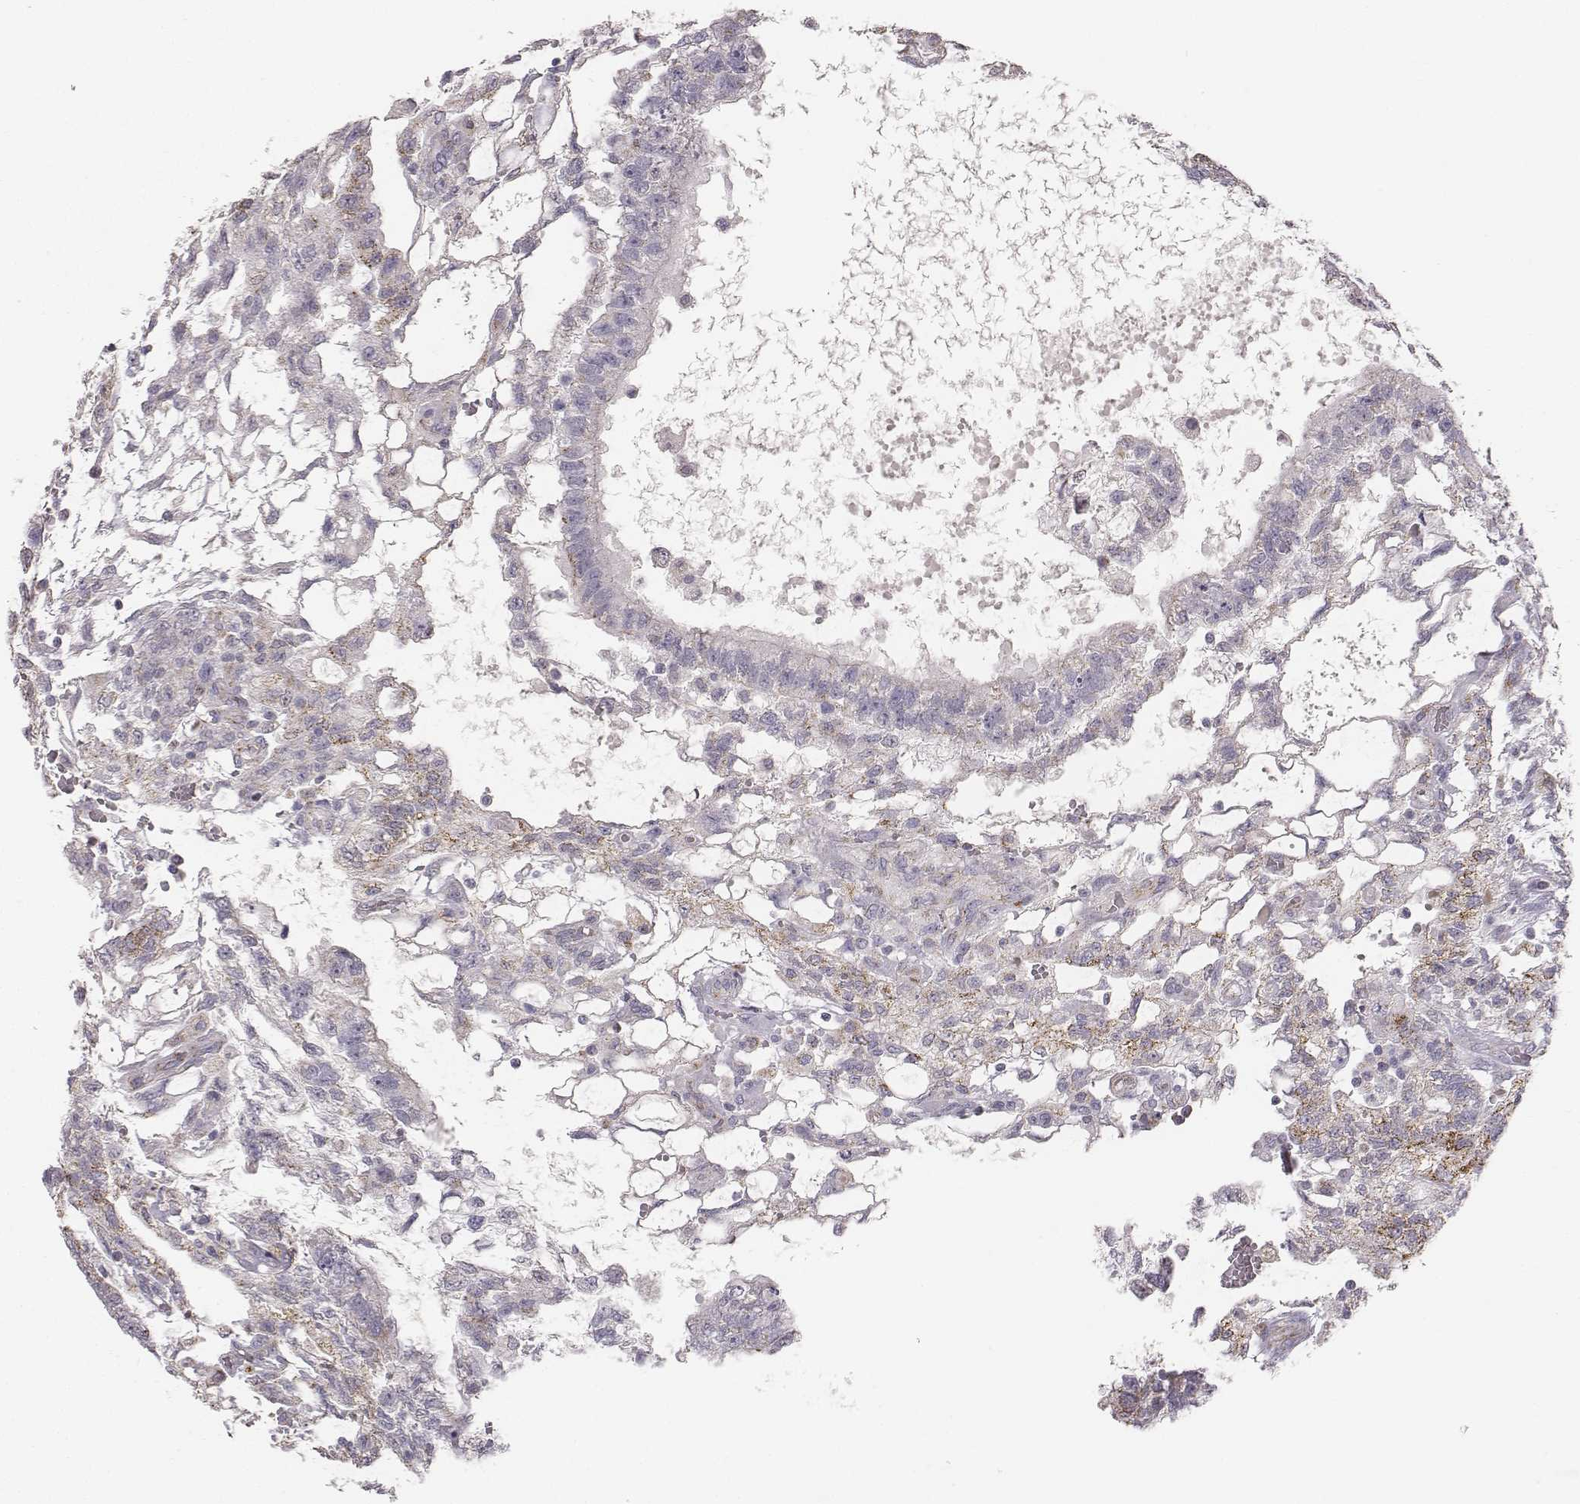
{"staining": {"intensity": "moderate", "quantity": "<25%", "location": "cytoplasmic/membranous"}, "tissue": "testis cancer", "cell_type": "Tumor cells", "image_type": "cancer", "snomed": [{"axis": "morphology", "description": "Carcinoma, Embryonal, NOS"}, {"axis": "topography", "description": "Testis"}], "caption": "The immunohistochemical stain shows moderate cytoplasmic/membranous positivity in tumor cells of testis cancer tissue. The protein is stained brown, and the nuclei are stained in blue (DAB IHC with brightfield microscopy, high magnification).", "gene": "ABCD3", "patient": {"sex": "male", "age": 32}}